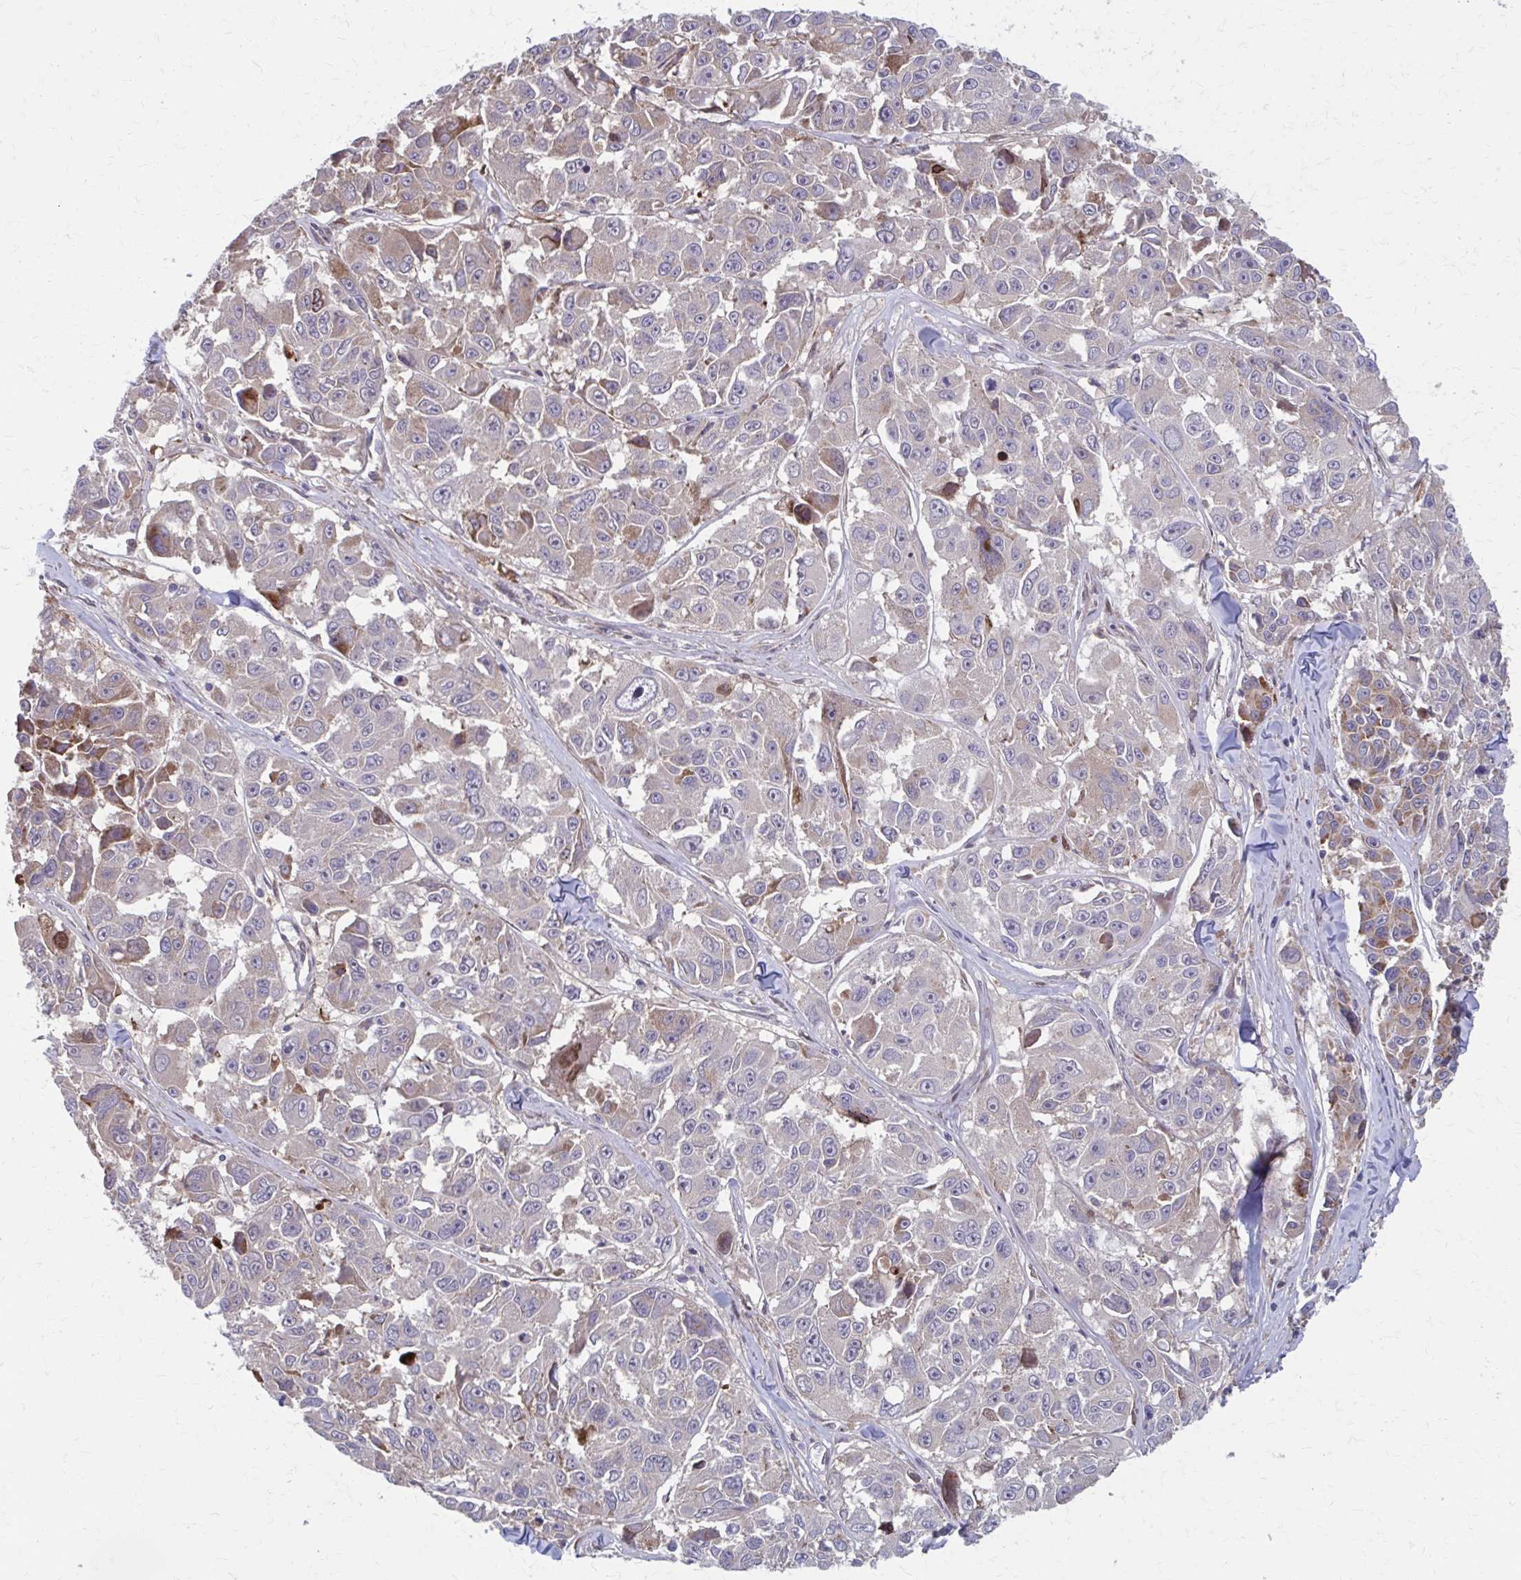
{"staining": {"intensity": "moderate", "quantity": "25%-75%", "location": "cytoplasmic/membranous"}, "tissue": "melanoma", "cell_type": "Tumor cells", "image_type": "cancer", "snomed": [{"axis": "morphology", "description": "Malignant melanoma, NOS"}, {"axis": "topography", "description": "Skin"}], "caption": "Human malignant melanoma stained with a brown dye displays moderate cytoplasmic/membranous positive expression in about 25%-75% of tumor cells.", "gene": "MMP14", "patient": {"sex": "female", "age": 66}}